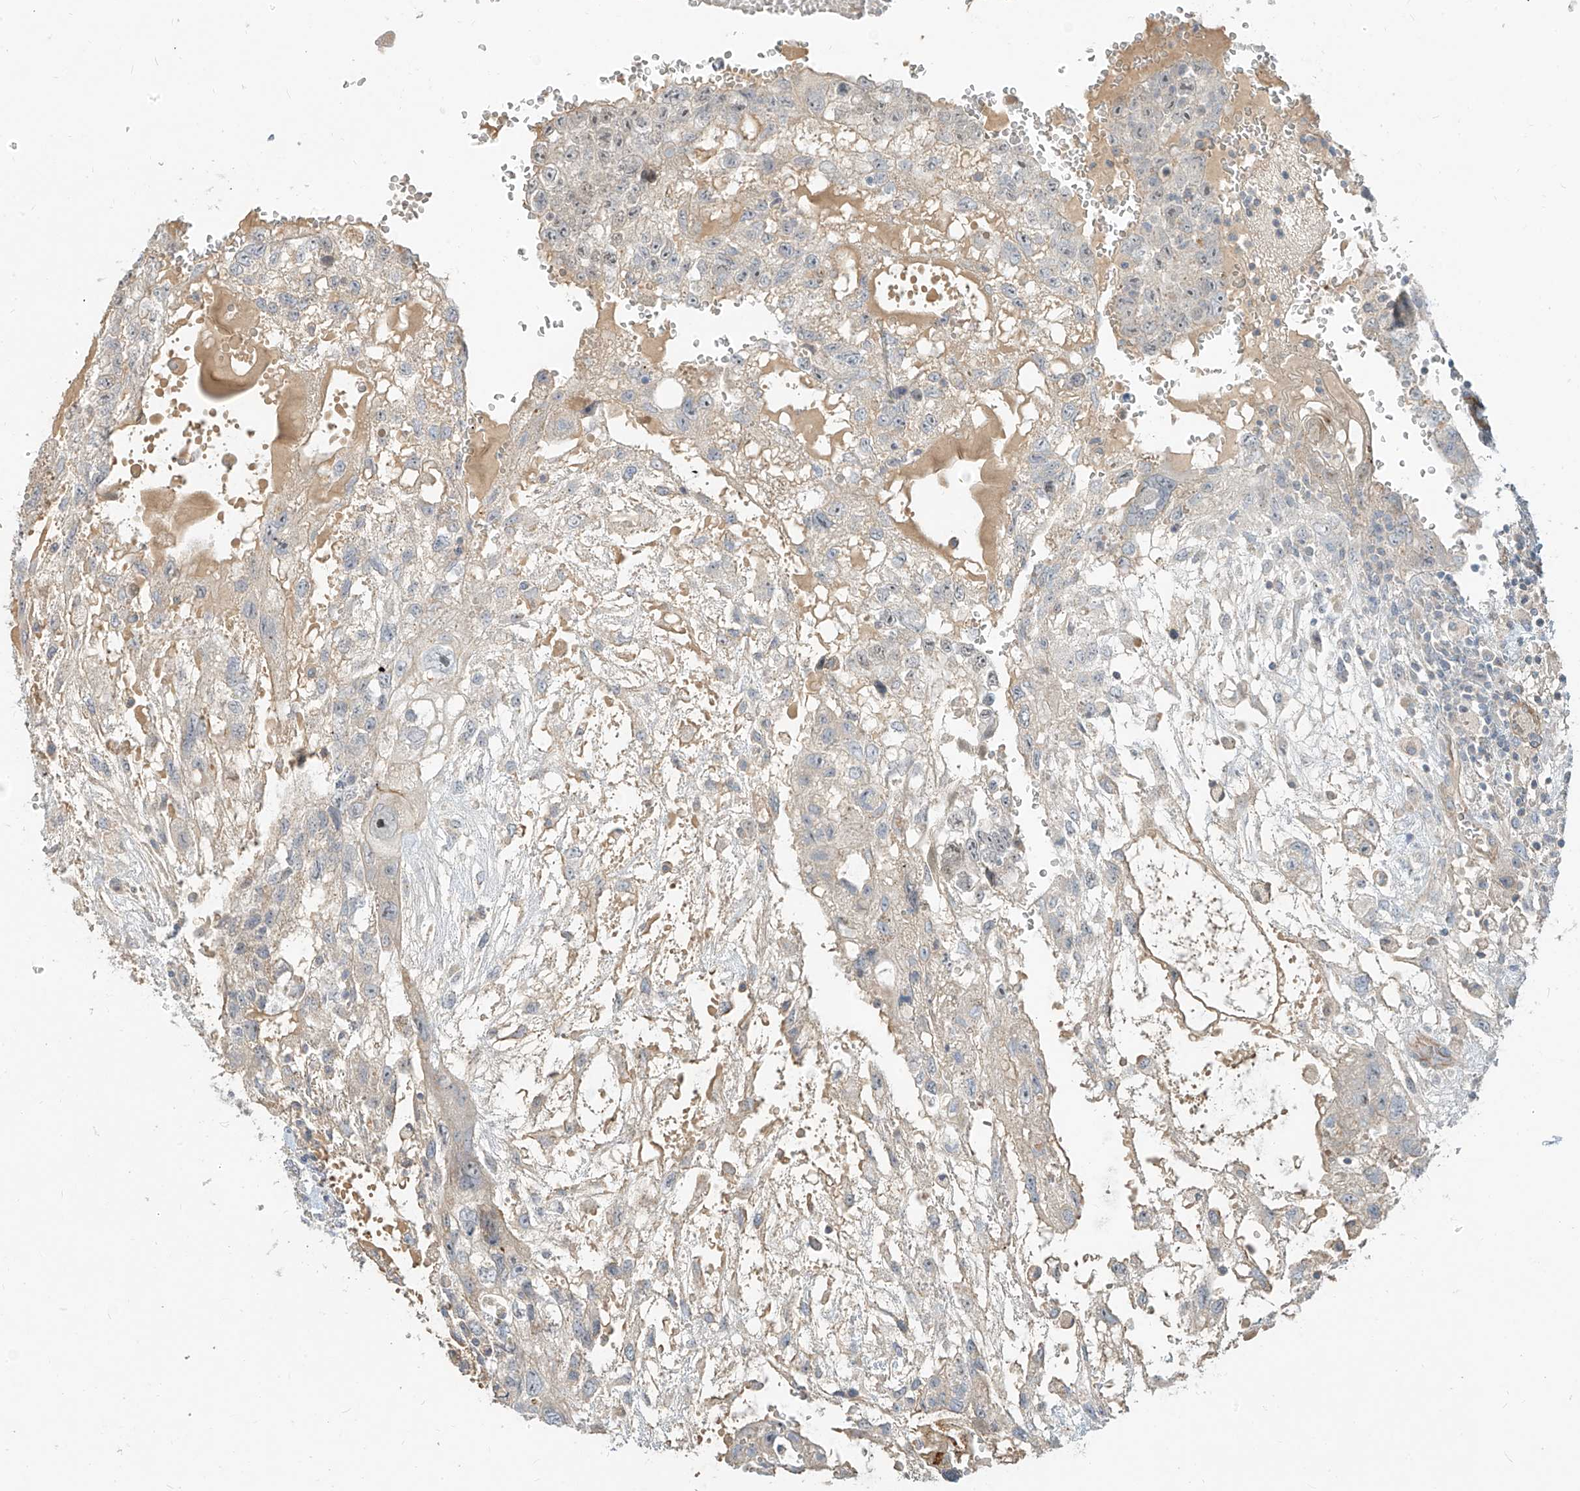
{"staining": {"intensity": "negative", "quantity": "none", "location": "none"}, "tissue": "testis cancer", "cell_type": "Tumor cells", "image_type": "cancer", "snomed": [{"axis": "morphology", "description": "Carcinoma, Embryonal, NOS"}, {"axis": "topography", "description": "Testis"}], "caption": "Tumor cells are negative for brown protein staining in testis cancer. Brightfield microscopy of IHC stained with DAB (brown) and hematoxylin (blue), captured at high magnification.", "gene": "C2orf42", "patient": {"sex": "male", "age": 36}}